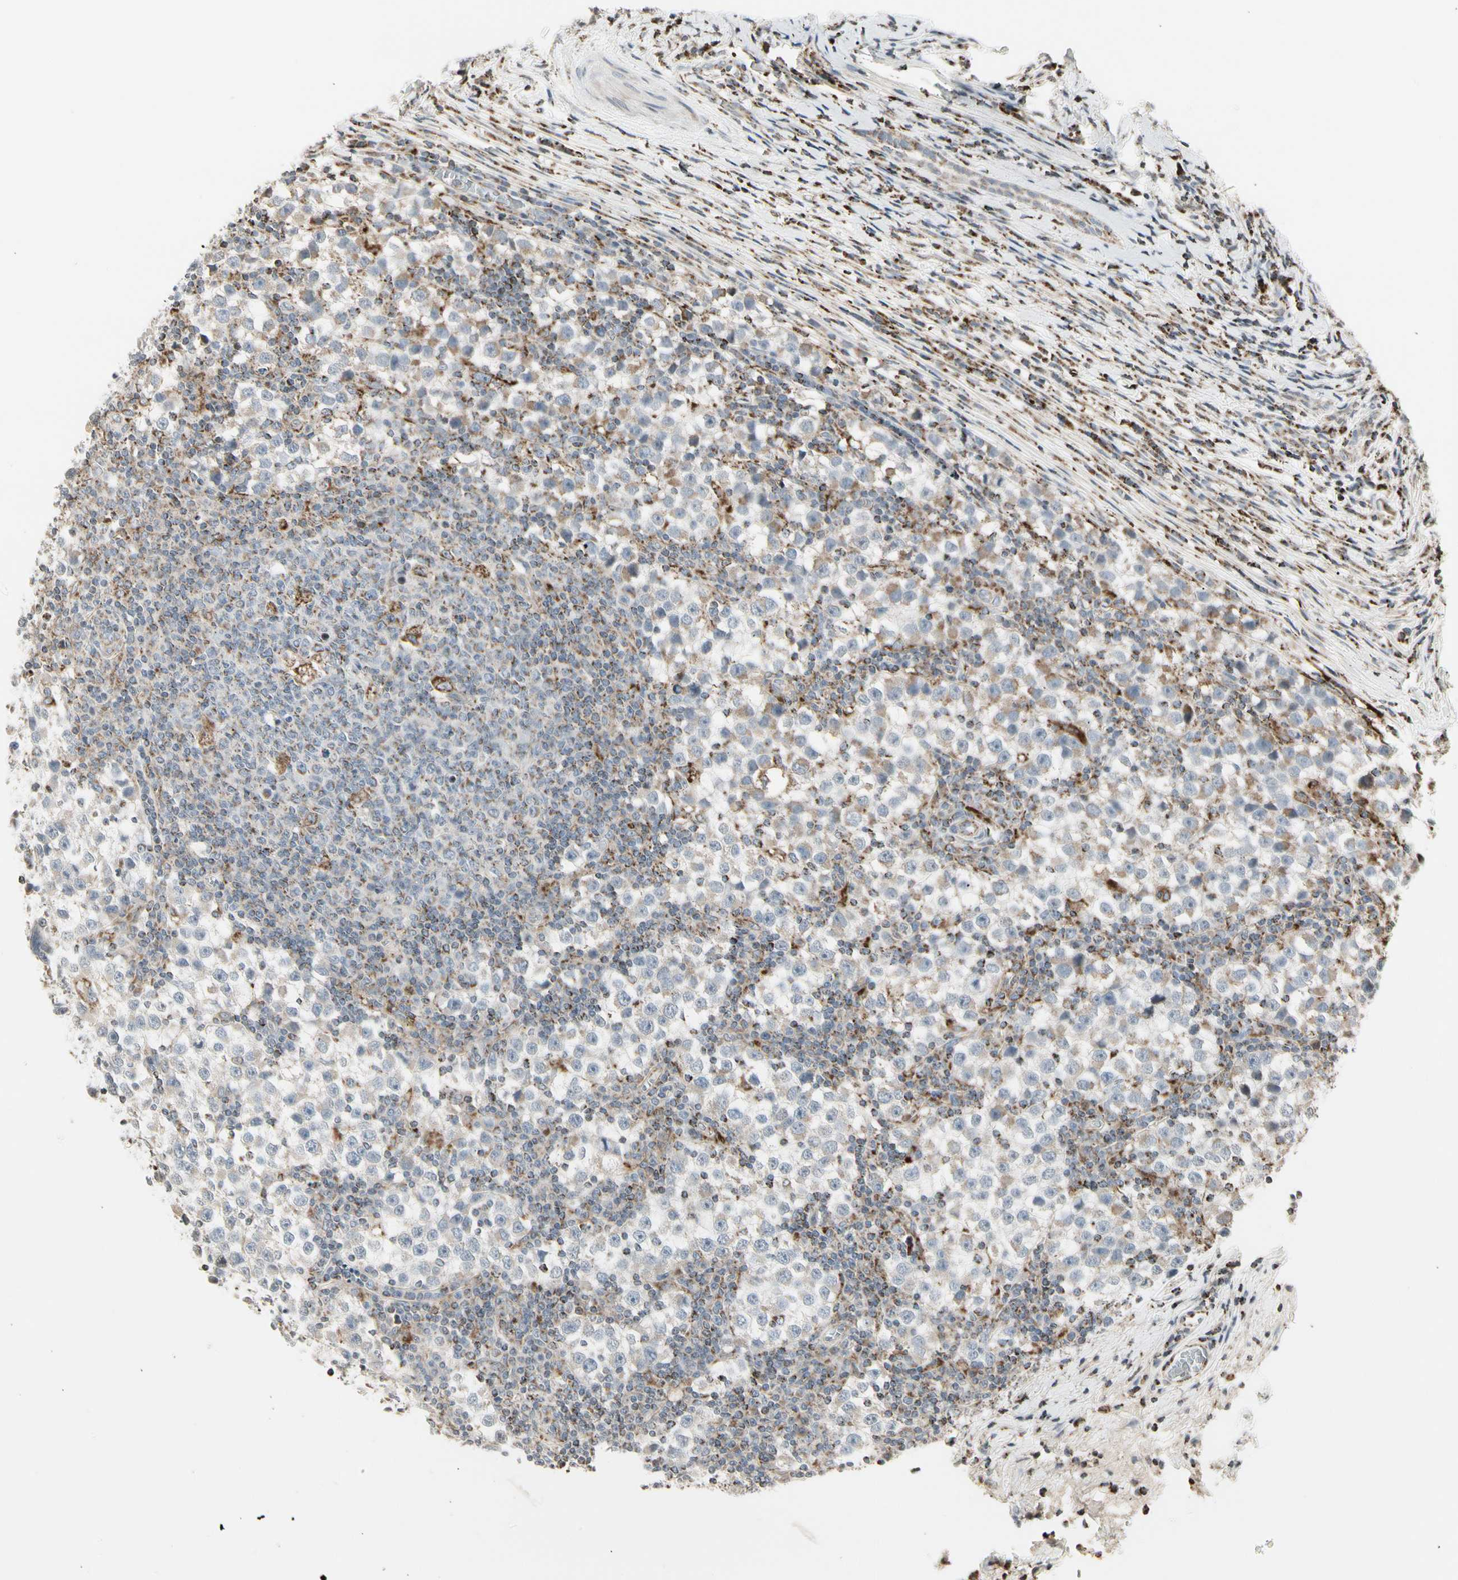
{"staining": {"intensity": "moderate", "quantity": "<25%", "location": "cytoplasmic/membranous"}, "tissue": "testis cancer", "cell_type": "Tumor cells", "image_type": "cancer", "snomed": [{"axis": "morphology", "description": "Seminoma, NOS"}, {"axis": "topography", "description": "Testis"}], "caption": "Testis cancer (seminoma) stained for a protein reveals moderate cytoplasmic/membranous positivity in tumor cells.", "gene": "TMEM176A", "patient": {"sex": "male", "age": 65}}